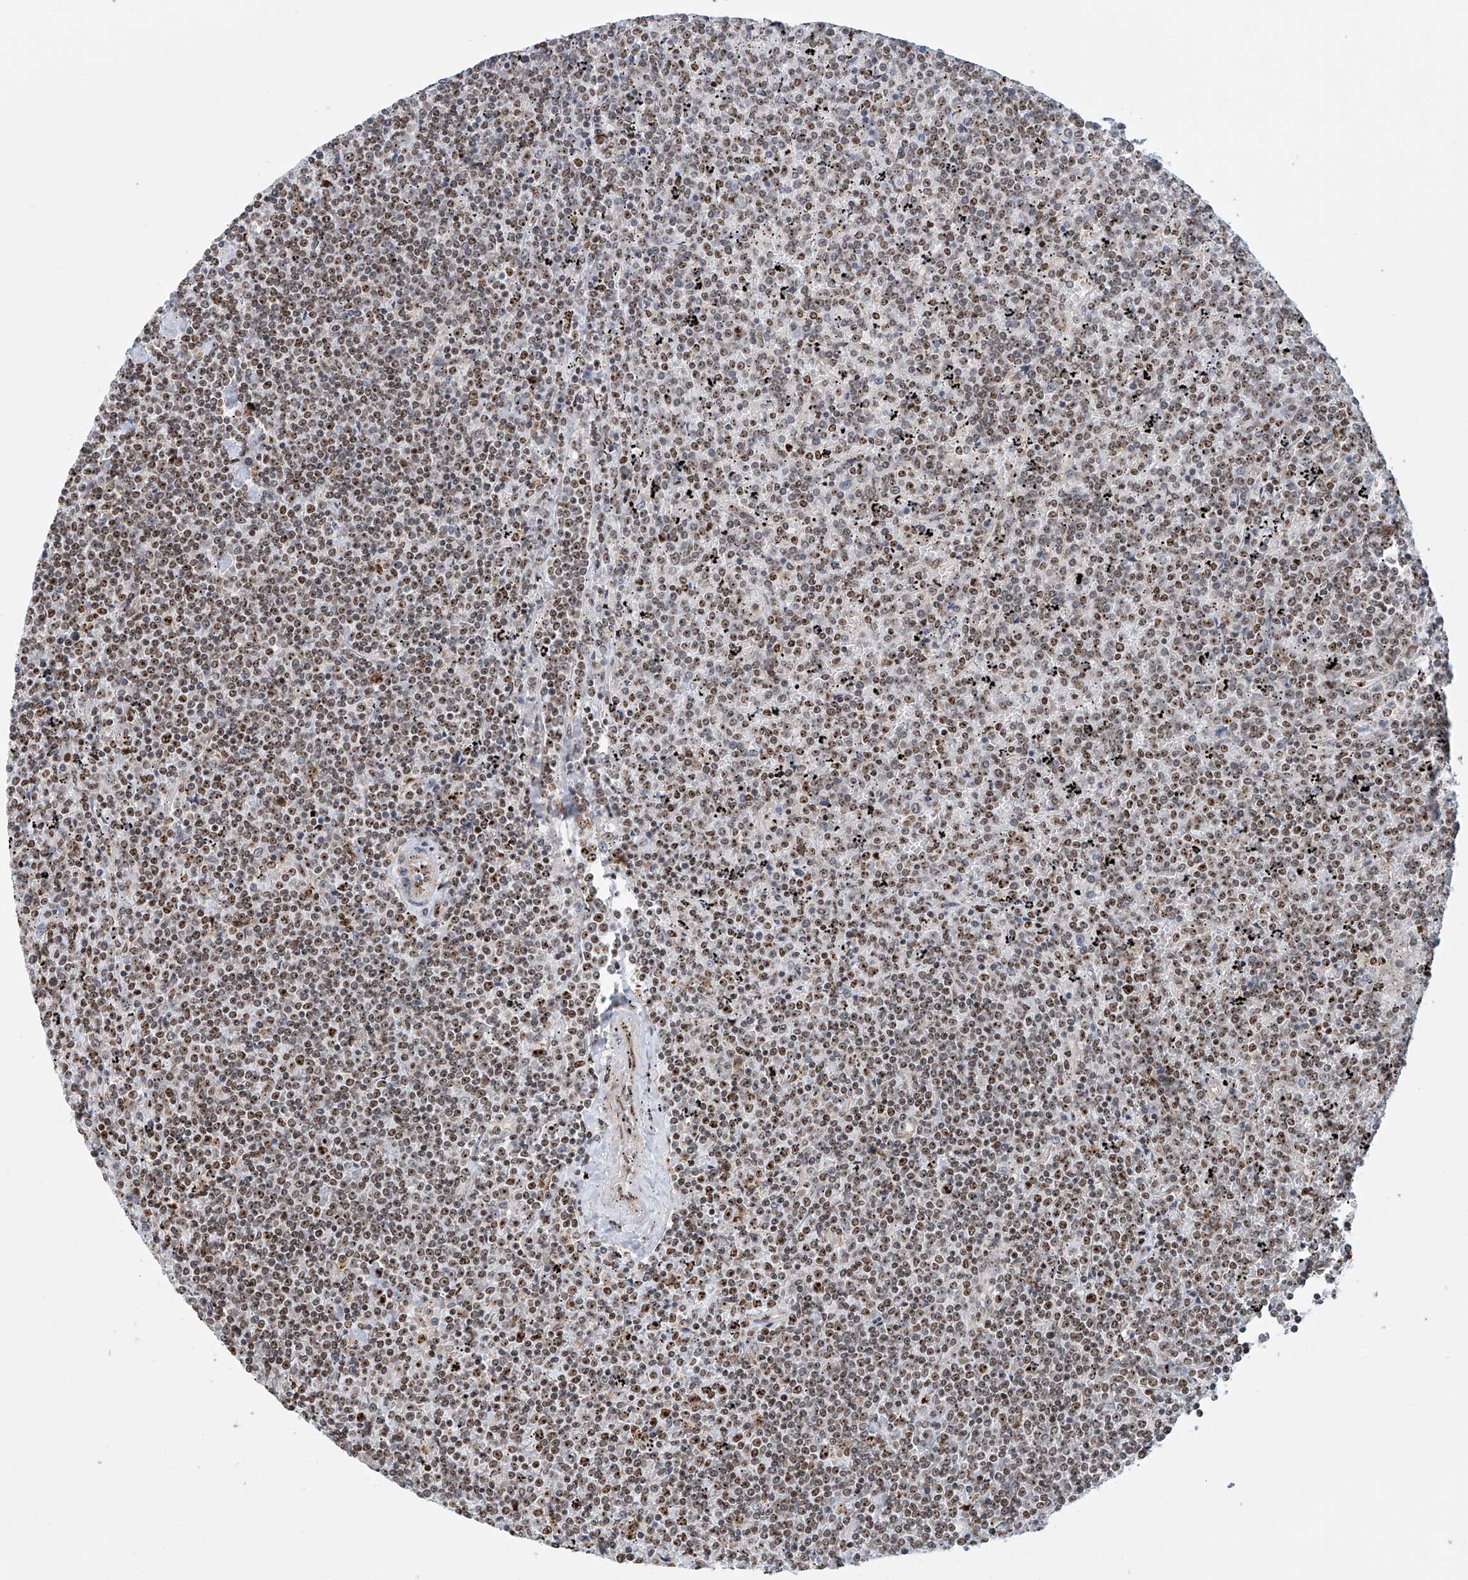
{"staining": {"intensity": "moderate", "quantity": ">75%", "location": "nuclear"}, "tissue": "lymphoma", "cell_type": "Tumor cells", "image_type": "cancer", "snomed": [{"axis": "morphology", "description": "Malignant lymphoma, non-Hodgkin's type, Low grade"}, {"axis": "topography", "description": "Spleen"}], "caption": "Tumor cells reveal medium levels of moderate nuclear staining in approximately >75% of cells in human lymphoma.", "gene": "PRUNE2", "patient": {"sex": "female", "age": 19}}